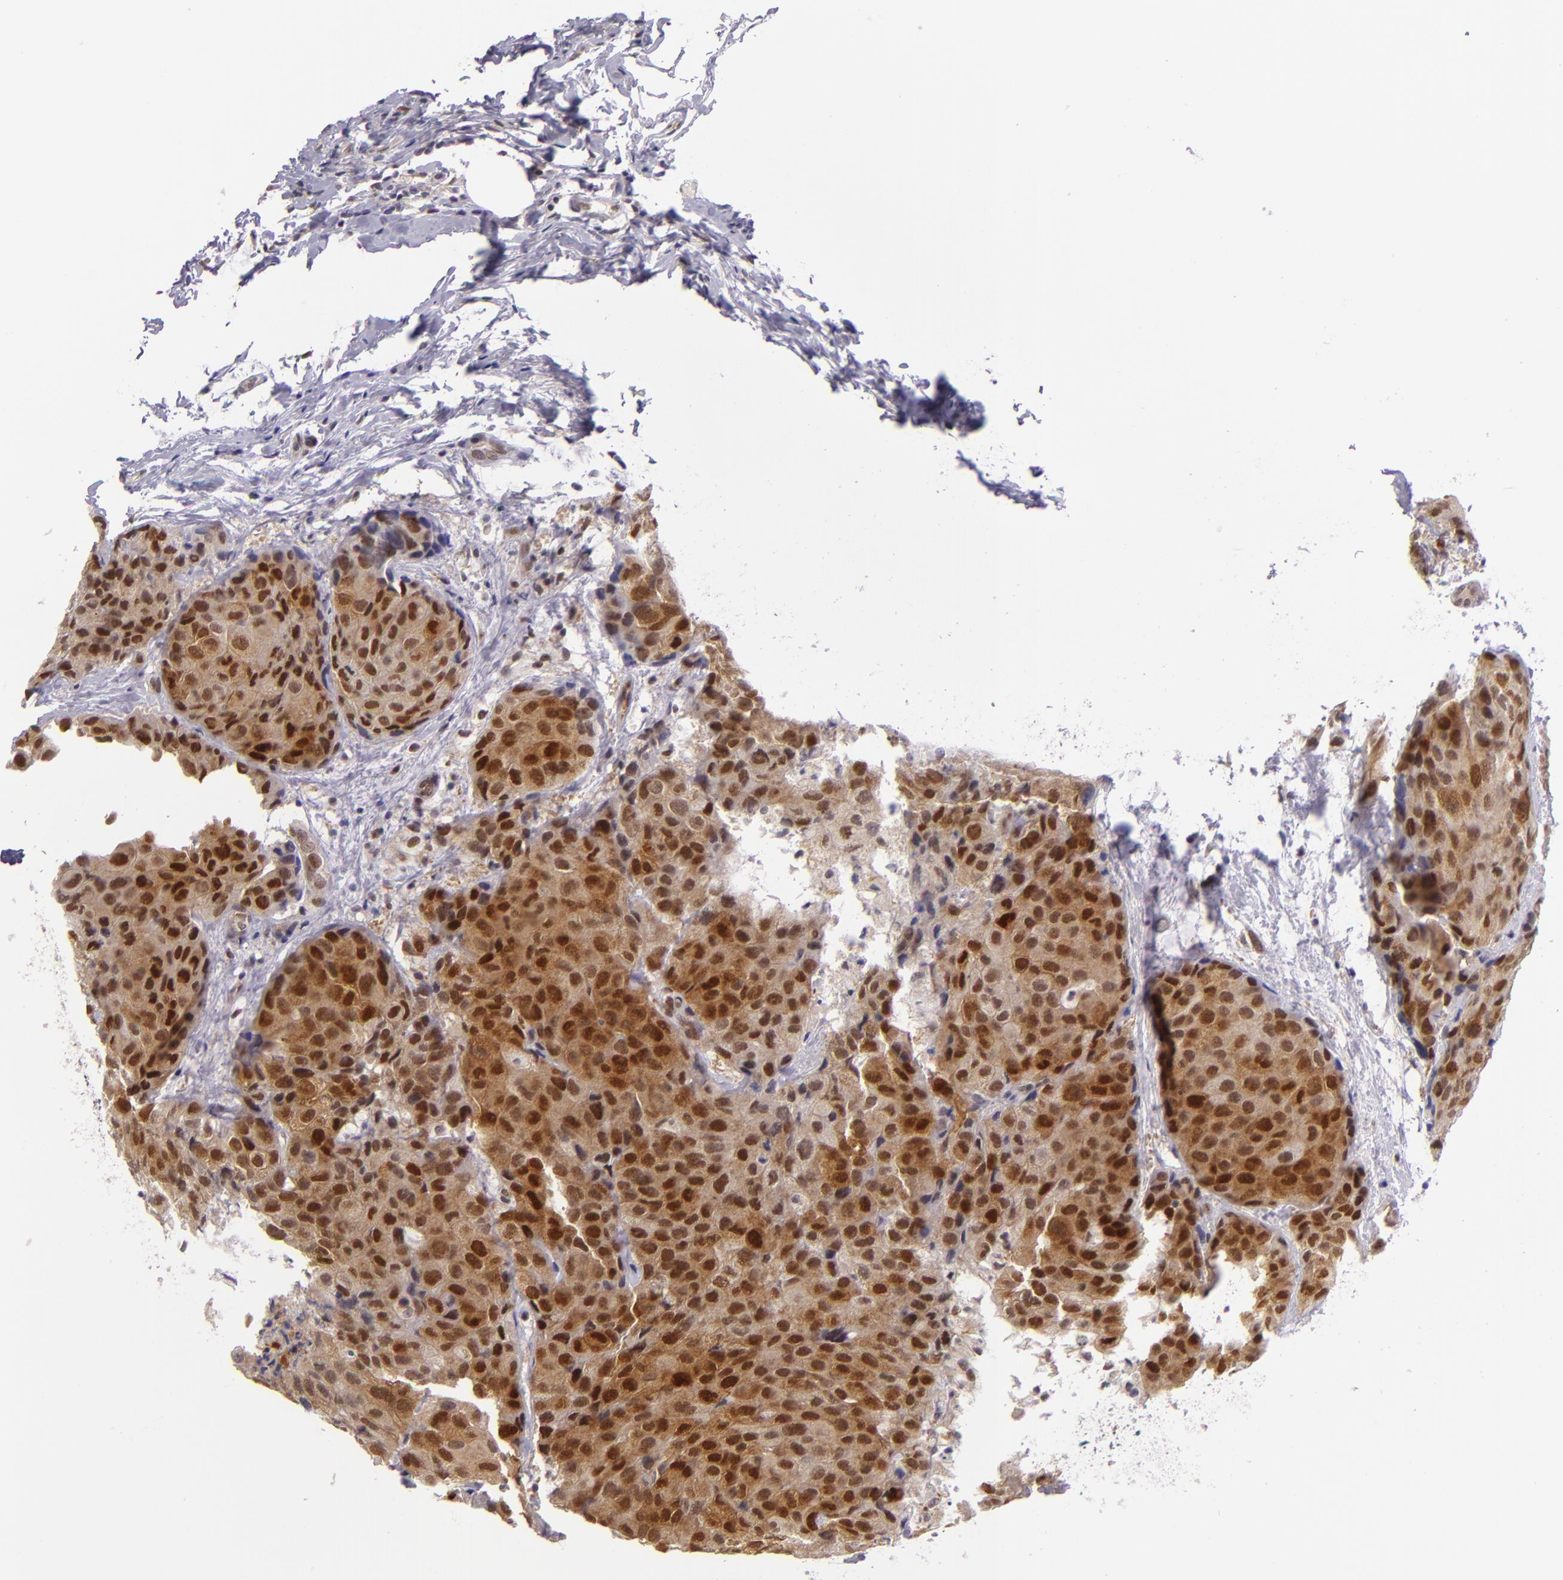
{"staining": {"intensity": "strong", "quantity": ">75%", "location": "cytoplasmic/membranous,nuclear"}, "tissue": "breast cancer", "cell_type": "Tumor cells", "image_type": "cancer", "snomed": [{"axis": "morphology", "description": "Duct carcinoma"}, {"axis": "topography", "description": "Breast"}], "caption": "Immunohistochemistry (DAB (3,3'-diaminobenzidine)) staining of human infiltrating ductal carcinoma (breast) displays strong cytoplasmic/membranous and nuclear protein expression in about >75% of tumor cells.", "gene": "CSE1L", "patient": {"sex": "female", "age": 68}}